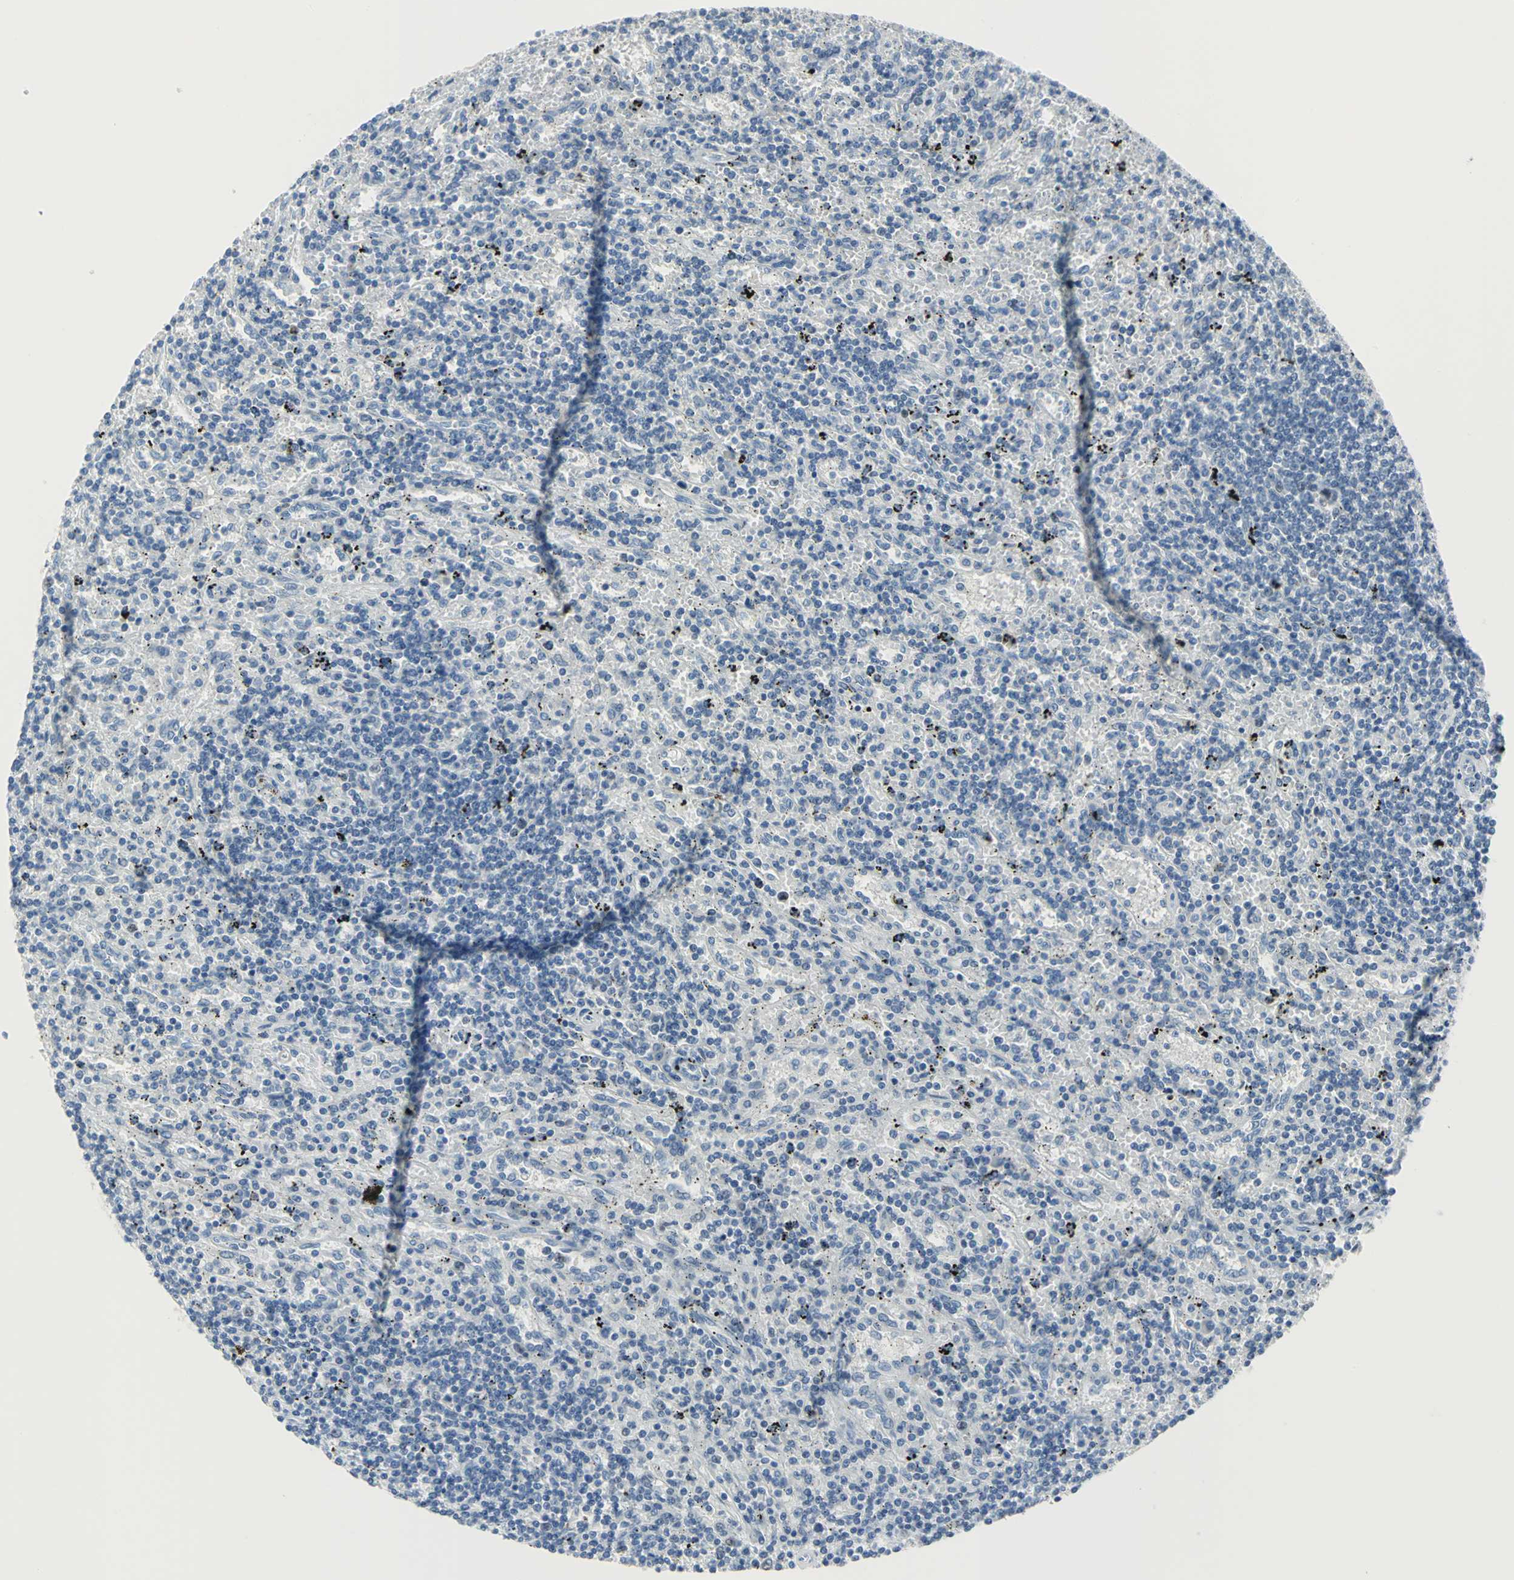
{"staining": {"intensity": "weak", "quantity": "<25%", "location": "nuclear"}, "tissue": "lymphoma", "cell_type": "Tumor cells", "image_type": "cancer", "snomed": [{"axis": "morphology", "description": "Malignant lymphoma, non-Hodgkin's type, Low grade"}, {"axis": "topography", "description": "Spleen"}], "caption": "High power microscopy histopathology image of an IHC micrograph of malignant lymphoma, non-Hodgkin's type (low-grade), revealing no significant staining in tumor cells.", "gene": "MCM3", "patient": {"sex": "male", "age": 76}}